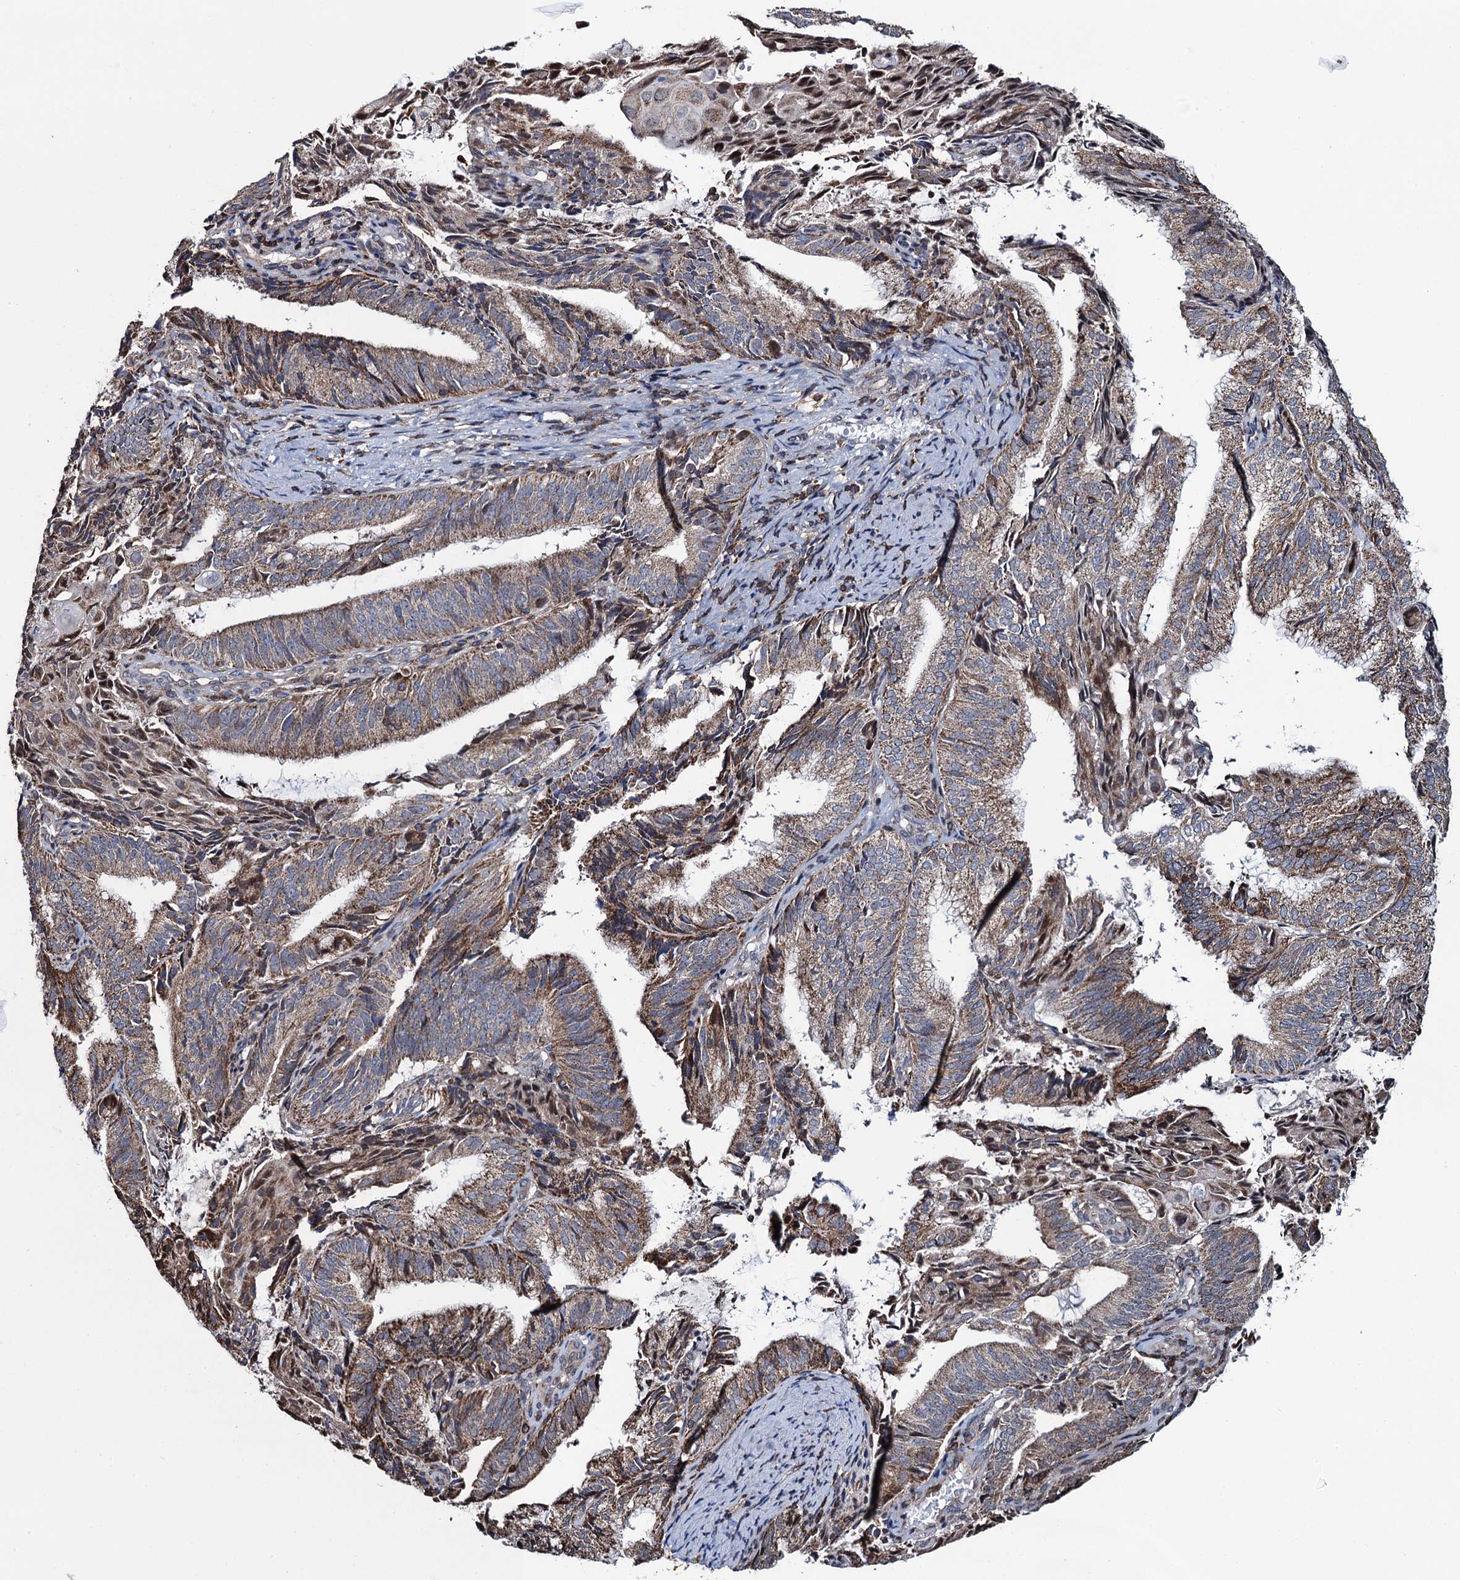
{"staining": {"intensity": "moderate", "quantity": "25%-75%", "location": "cytoplasmic/membranous,nuclear"}, "tissue": "endometrial cancer", "cell_type": "Tumor cells", "image_type": "cancer", "snomed": [{"axis": "morphology", "description": "Adenocarcinoma, NOS"}, {"axis": "topography", "description": "Endometrium"}], "caption": "A medium amount of moderate cytoplasmic/membranous and nuclear expression is identified in about 25%-75% of tumor cells in endometrial cancer tissue.", "gene": "CCDC102A", "patient": {"sex": "female", "age": 49}}